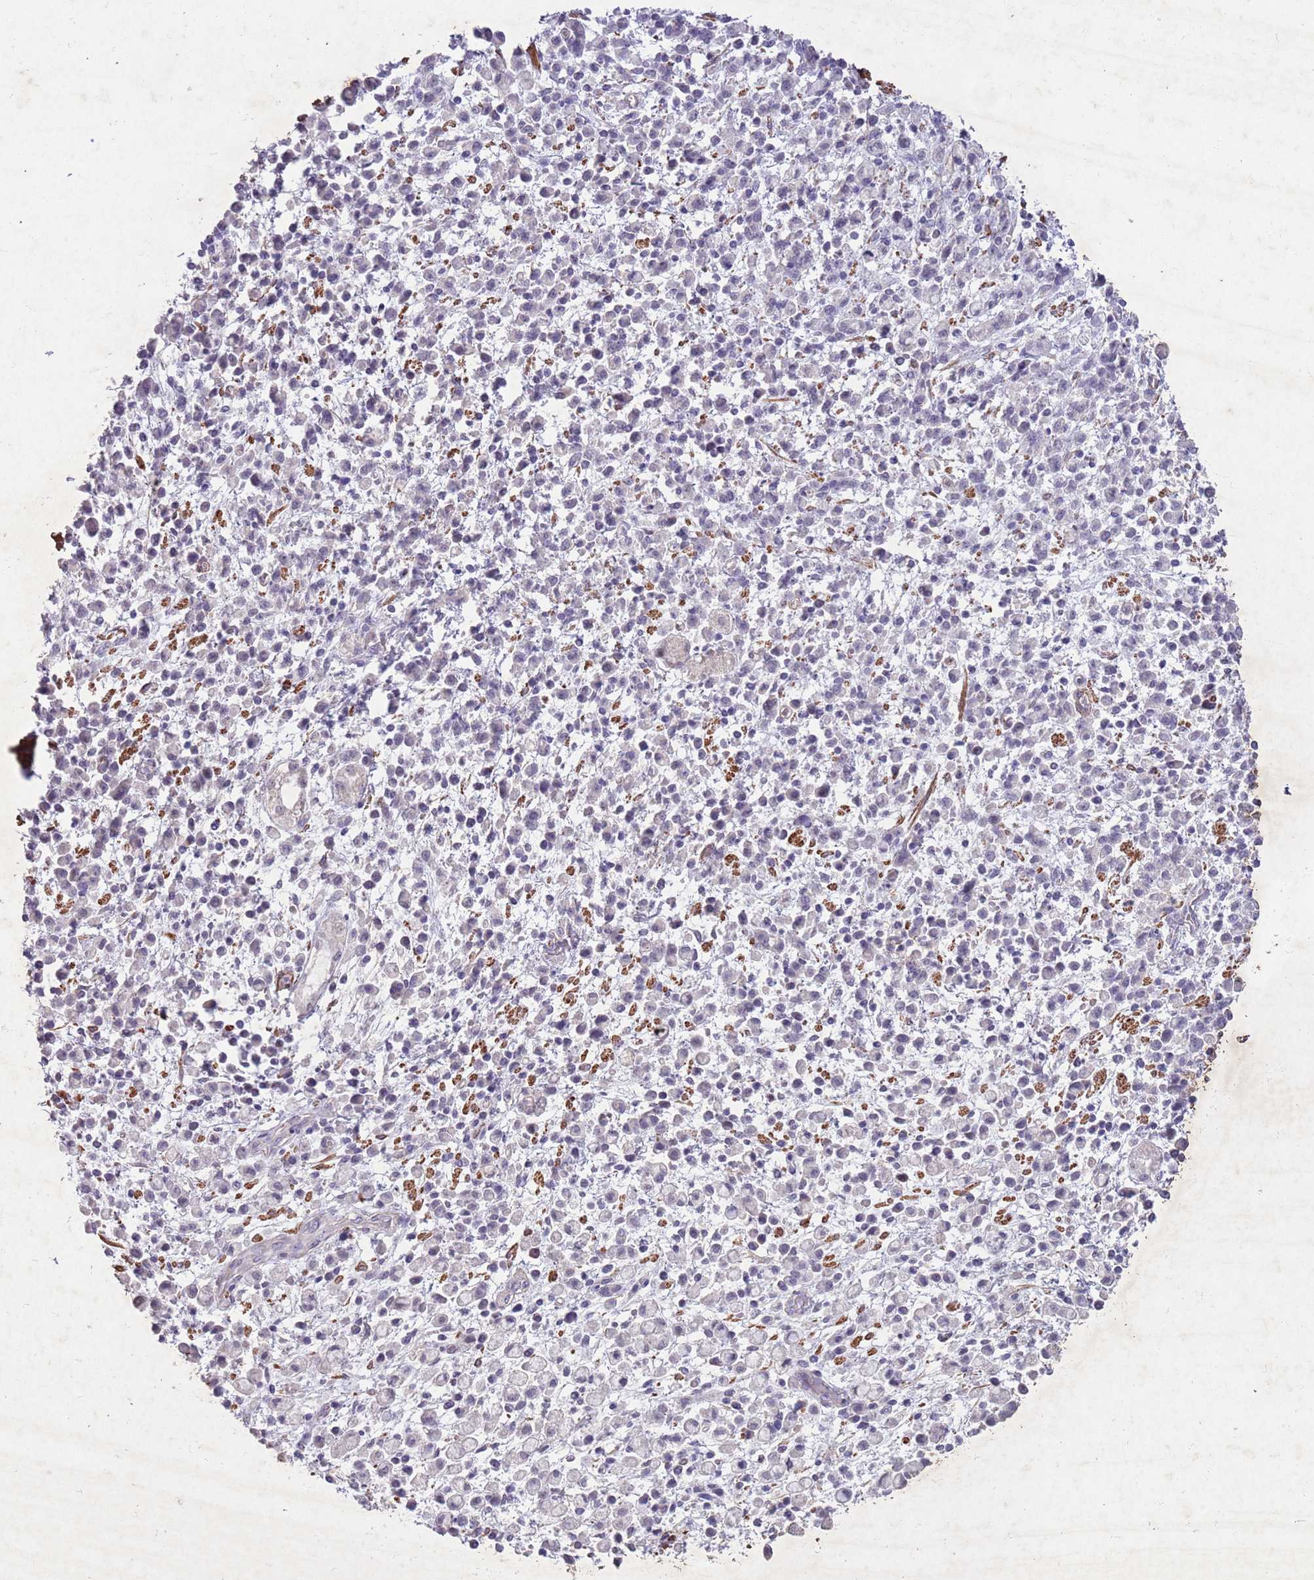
{"staining": {"intensity": "negative", "quantity": "none", "location": "none"}, "tissue": "stomach cancer", "cell_type": "Tumor cells", "image_type": "cancer", "snomed": [{"axis": "morphology", "description": "Adenocarcinoma, NOS"}, {"axis": "topography", "description": "Stomach"}], "caption": "Photomicrograph shows no significant protein expression in tumor cells of stomach adenocarcinoma. (Immunohistochemistry, brightfield microscopy, high magnification).", "gene": "CCNI", "patient": {"sex": "male", "age": 77}}